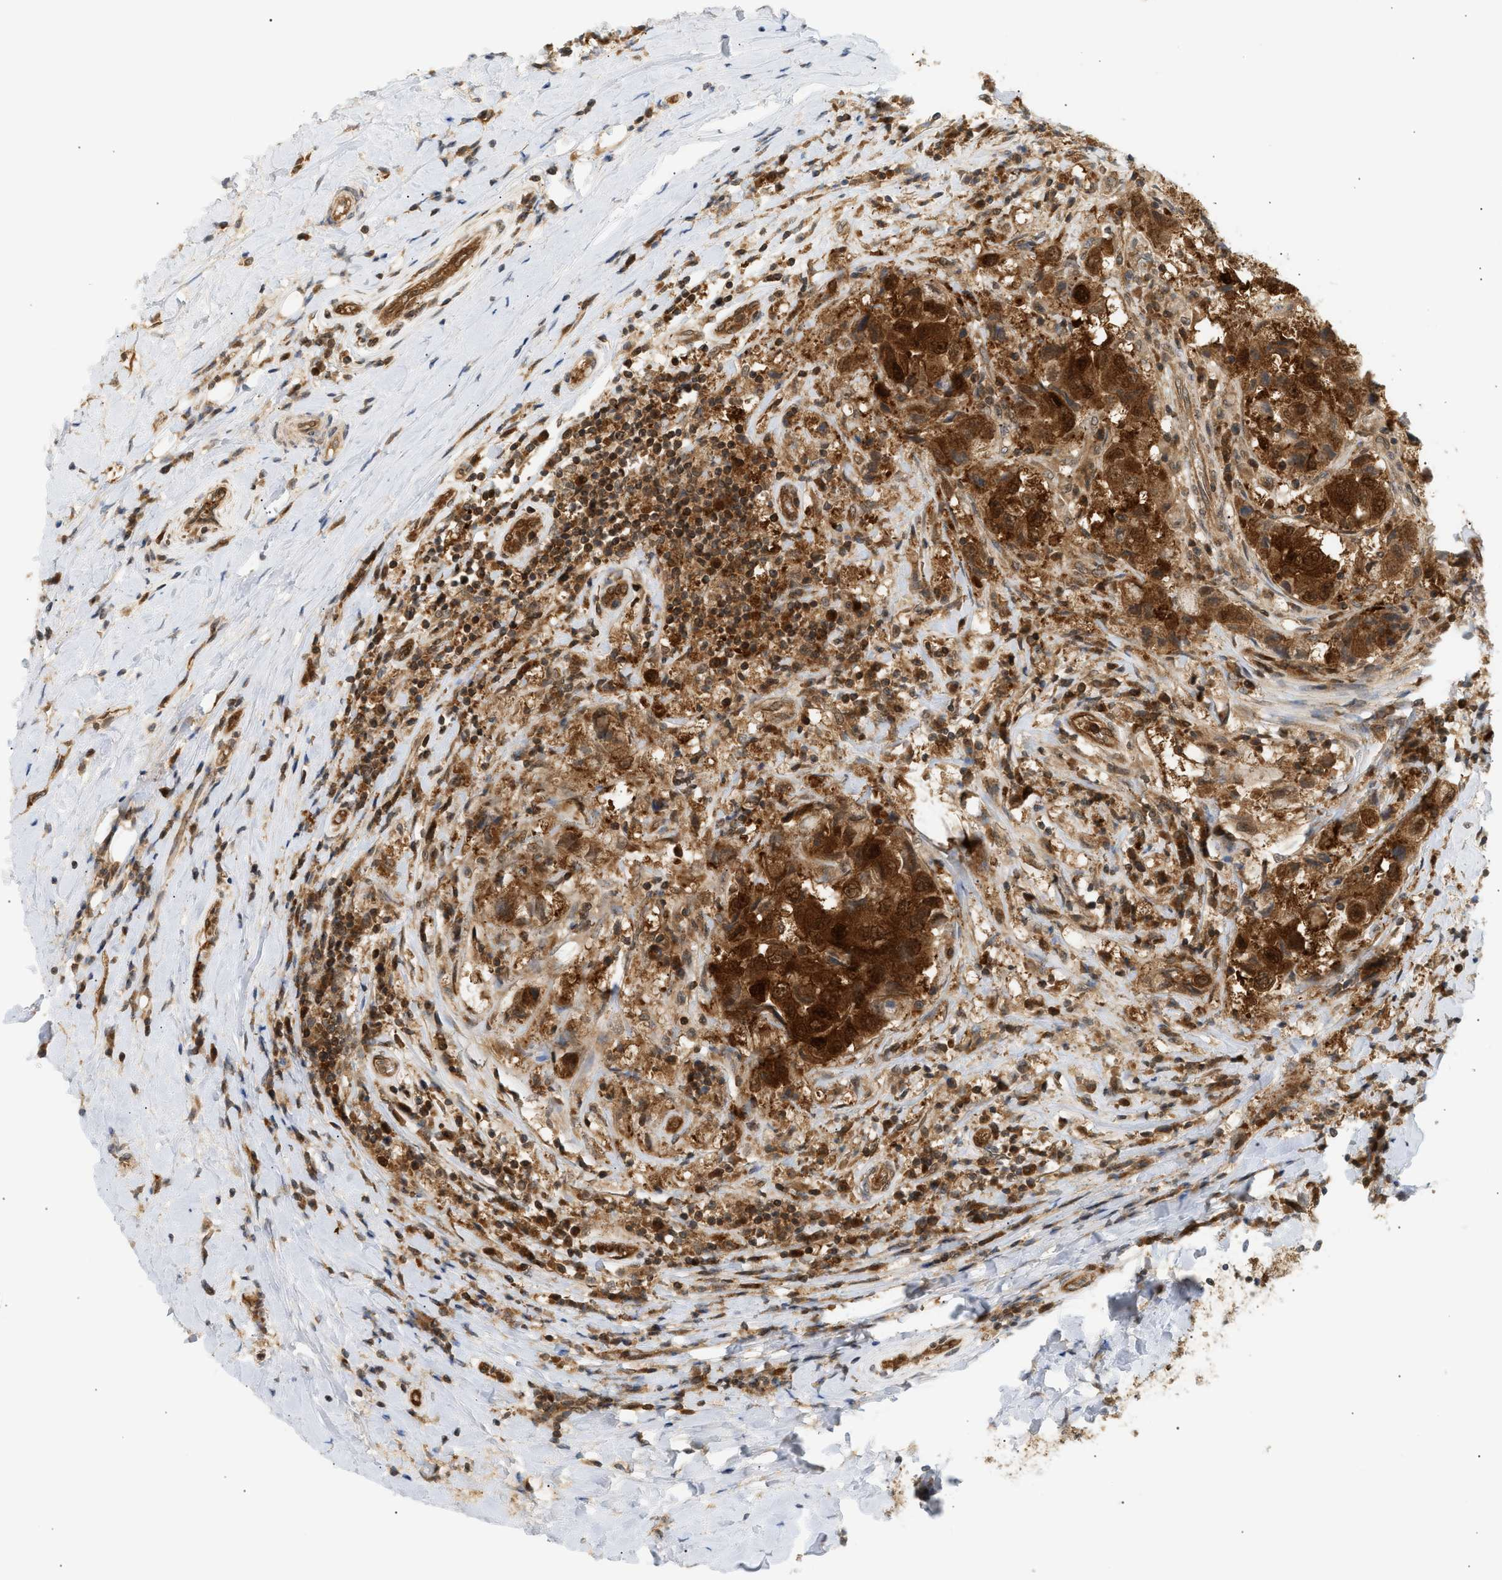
{"staining": {"intensity": "strong", "quantity": ">75%", "location": "cytoplasmic/membranous,nuclear"}, "tissue": "breast cancer", "cell_type": "Tumor cells", "image_type": "cancer", "snomed": [{"axis": "morphology", "description": "Duct carcinoma"}, {"axis": "topography", "description": "Breast"}], "caption": "Protein staining exhibits strong cytoplasmic/membranous and nuclear staining in approximately >75% of tumor cells in breast intraductal carcinoma.", "gene": "SHC1", "patient": {"sex": "female", "age": 27}}